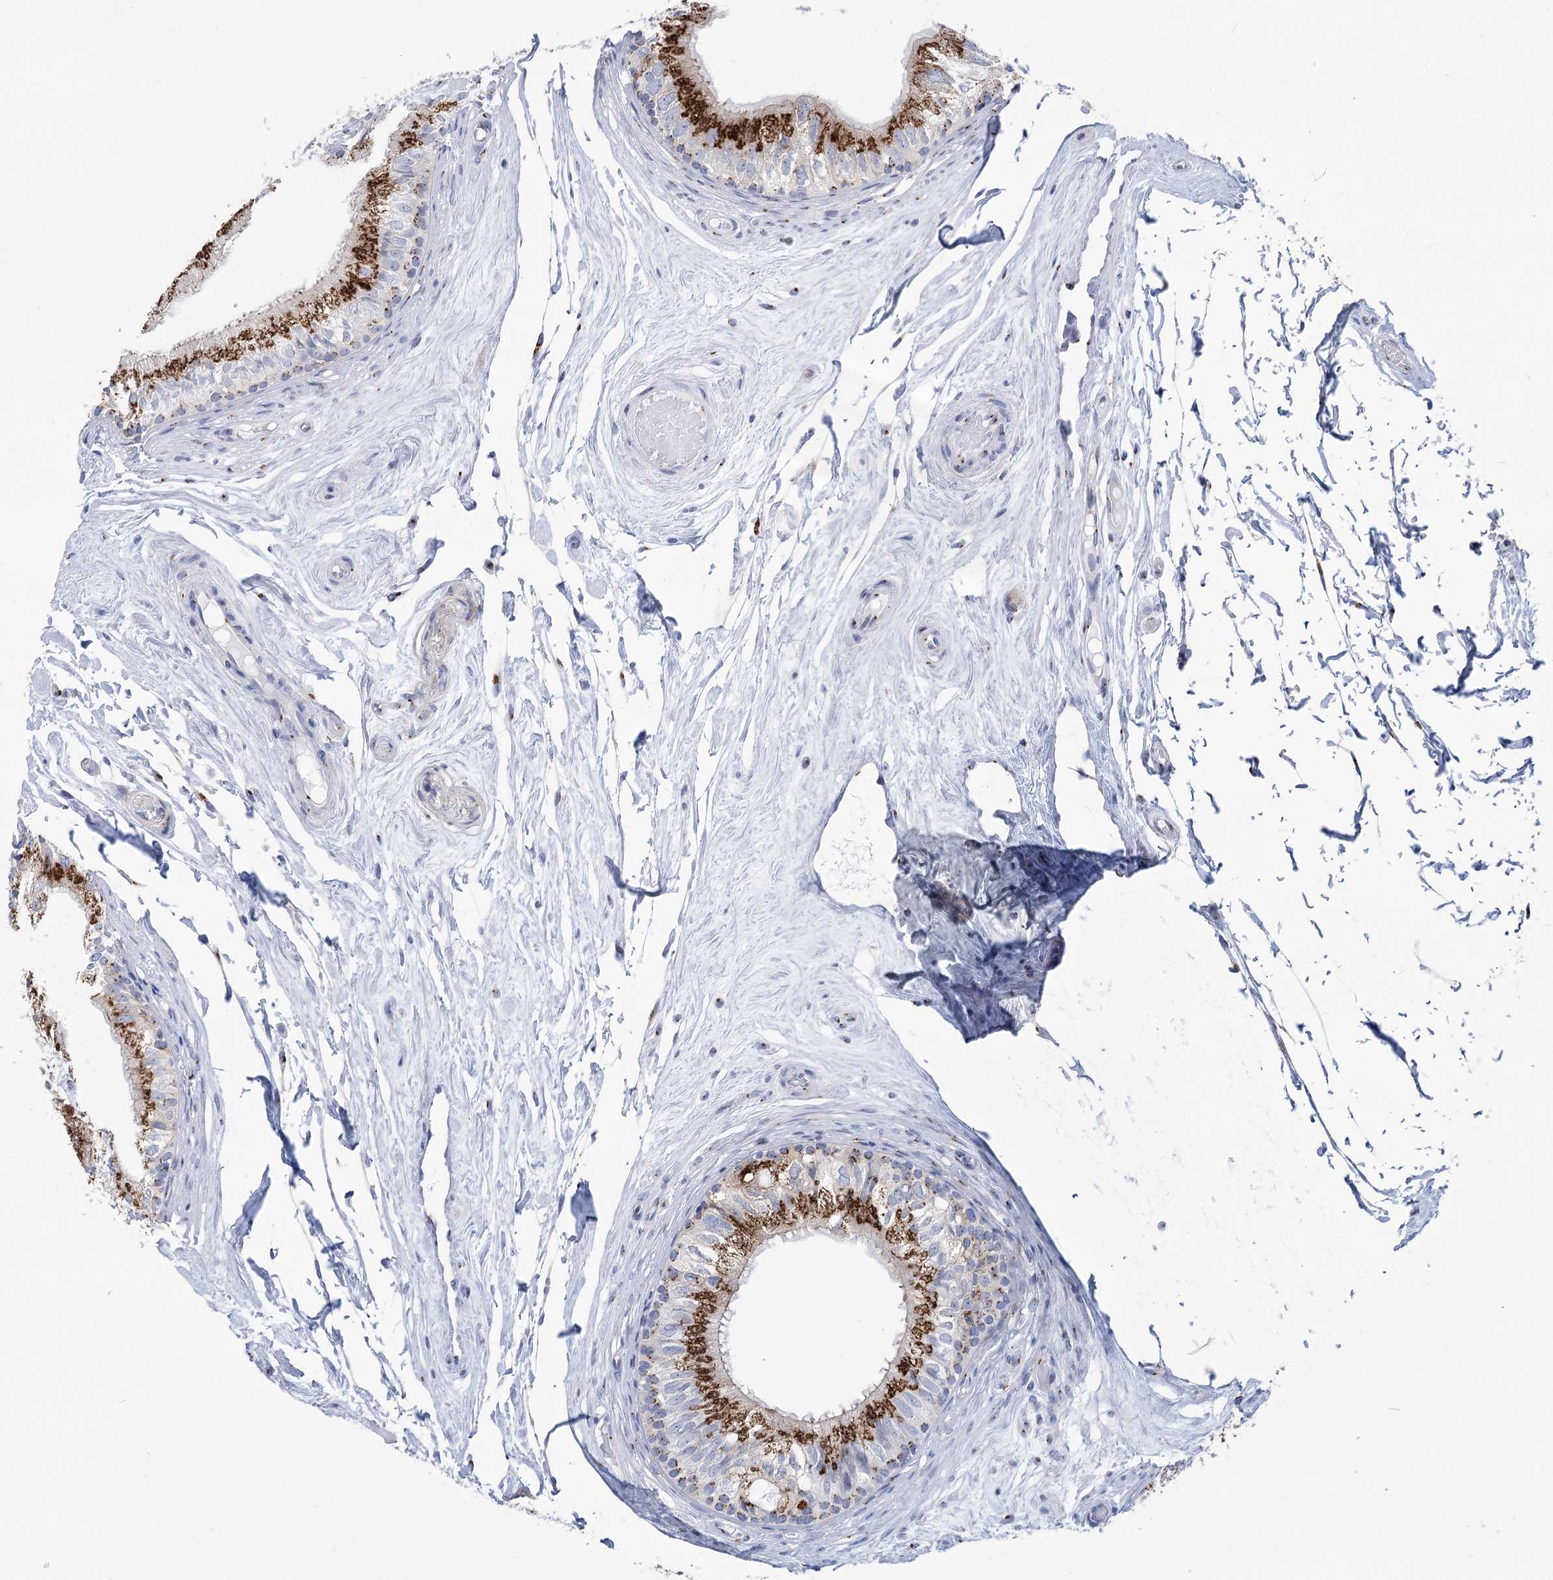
{"staining": {"intensity": "strong", "quantity": "25%-75%", "location": "cytoplasmic/membranous"}, "tissue": "epididymis", "cell_type": "Glandular cells", "image_type": "normal", "snomed": [{"axis": "morphology", "description": "Normal tissue, NOS"}, {"axis": "topography", "description": "Epididymis"}], "caption": "High-magnification brightfield microscopy of benign epididymis stained with DAB (3,3'-diaminobenzidine) (brown) and counterstained with hematoxylin (blue). glandular cells exhibit strong cytoplasmic/membranous positivity is identified in about25%-75% of cells. (Stains: DAB in brown, nuclei in blue, Microscopy: brightfield microscopy at high magnification).", "gene": "TMEM165", "patient": {"sex": "male", "age": 79}}